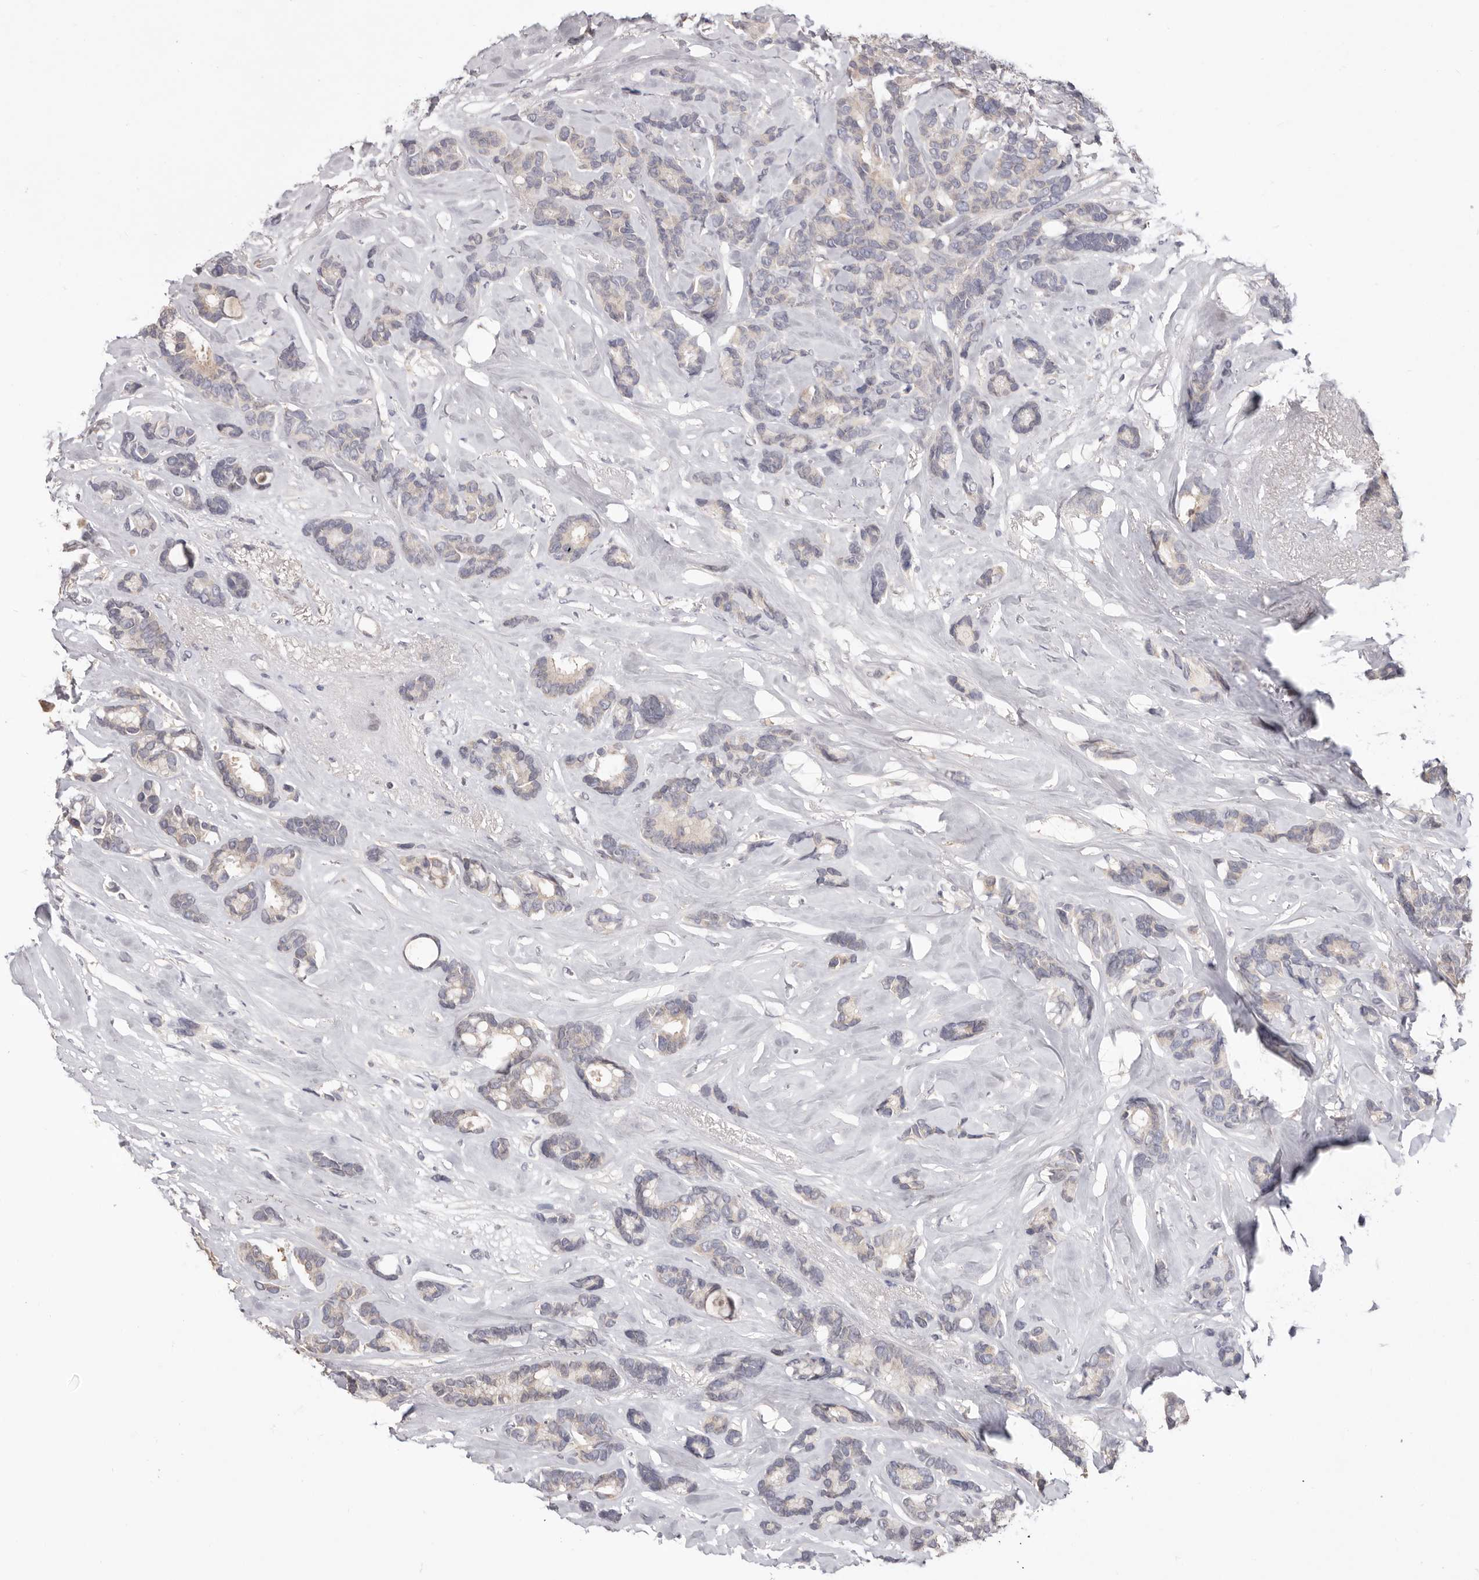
{"staining": {"intensity": "negative", "quantity": "none", "location": "none"}, "tissue": "breast cancer", "cell_type": "Tumor cells", "image_type": "cancer", "snomed": [{"axis": "morphology", "description": "Duct carcinoma"}, {"axis": "topography", "description": "Breast"}], "caption": "IHC micrograph of breast cancer stained for a protein (brown), which demonstrates no expression in tumor cells. The staining was performed using DAB (3,3'-diaminobenzidine) to visualize the protein expression in brown, while the nuclei were stained in blue with hematoxylin (Magnification: 20x).", "gene": "DOP1A", "patient": {"sex": "female", "age": 87}}